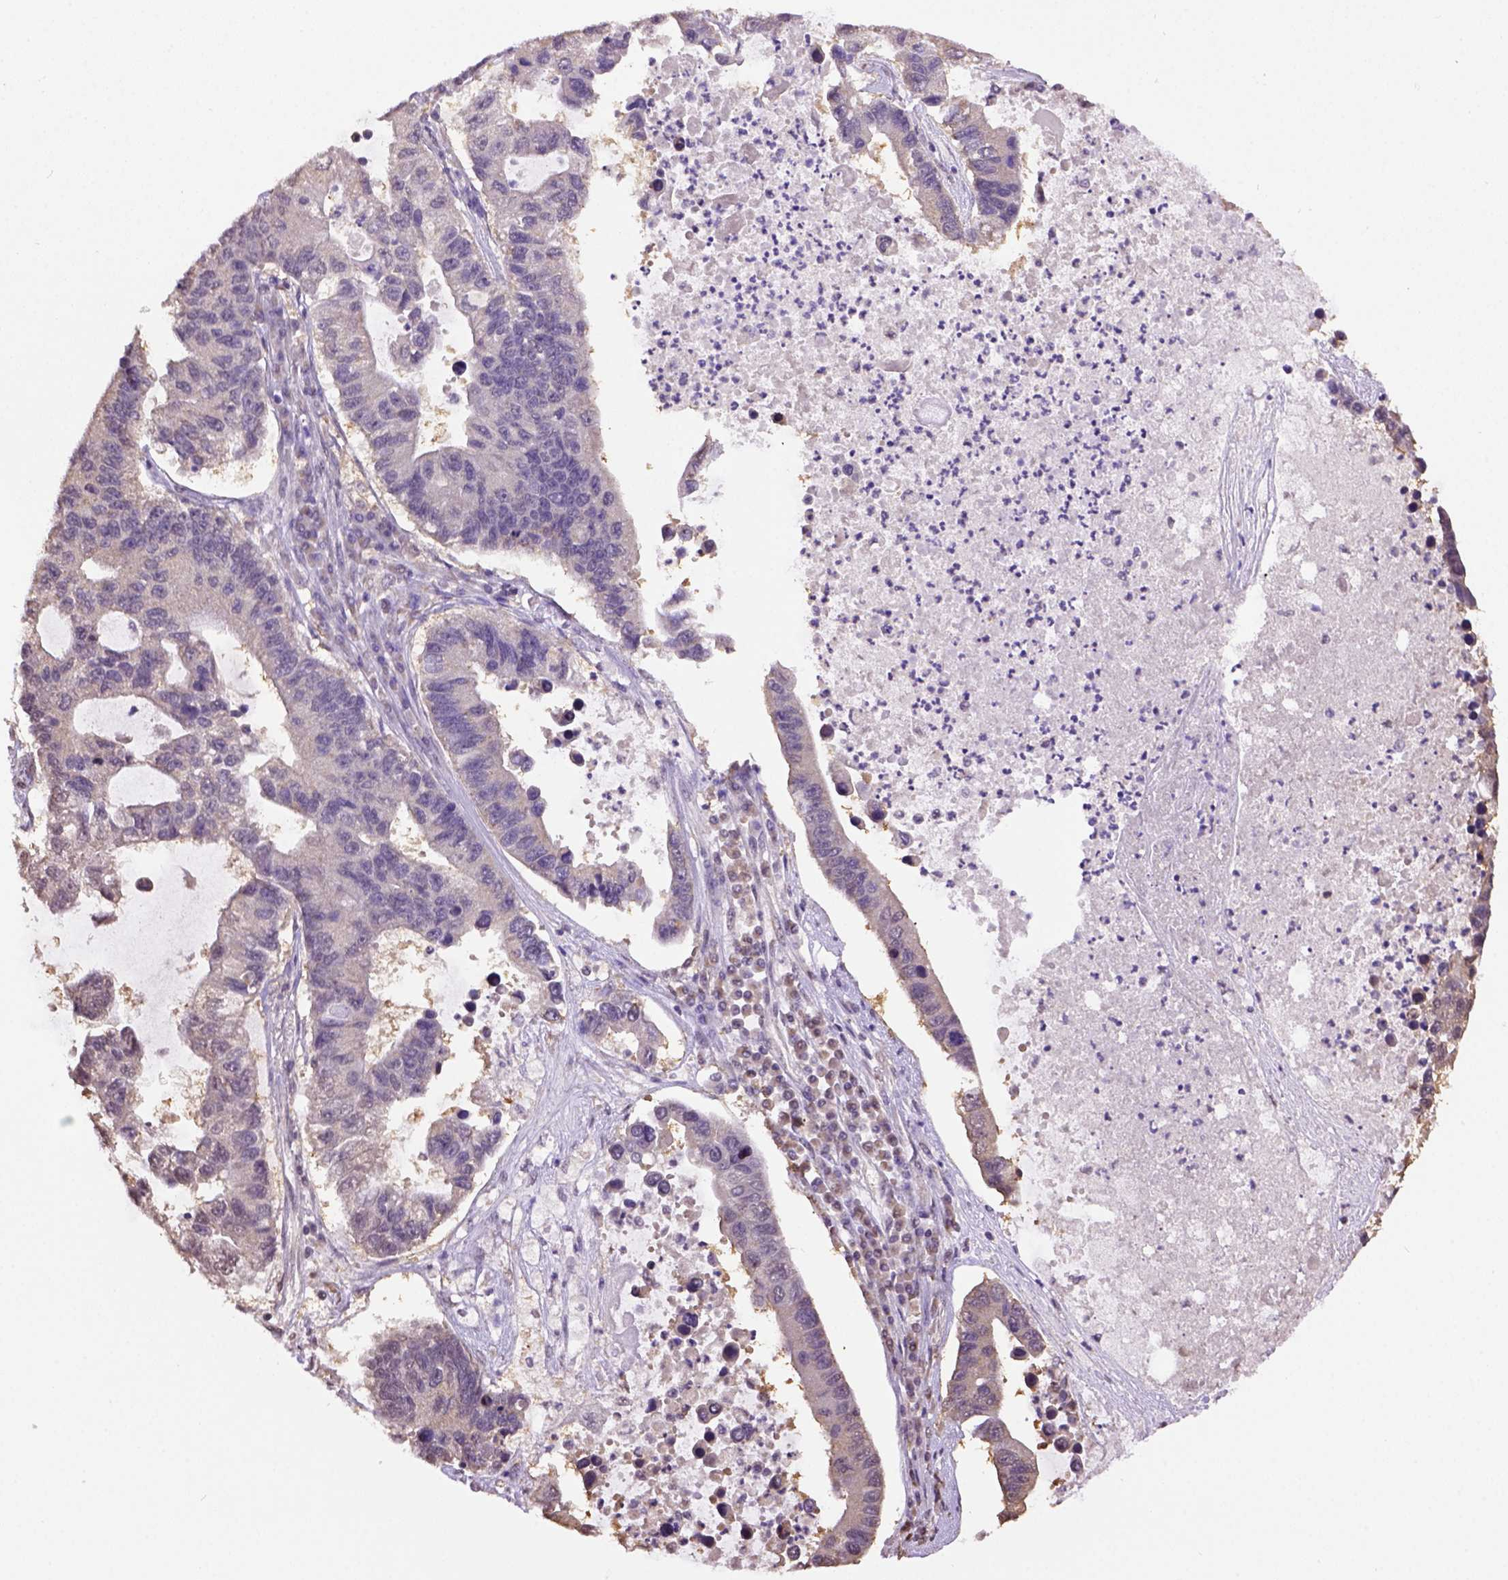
{"staining": {"intensity": "weak", "quantity": "<25%", "location": "cytoplasmic/membranous"}, "tissue": "lung cancer", "cell_type": "Tumor cells", "image_type": "cancer", "snomed": [{"axis": "morphology", "description": "Adenocarcinoma, NOS"}, {"axis": "topography", "description": "Bronchus"}, {"axis": "topography", "description": "Lung"}], "caption": "This is a micrograph of IHC staining of lung adenocarcinoma, which shows no staining in tumor cells. (DAB (3,3'-diaminobenzidine) immunohistochemistry visualized using brightfield microscopy, high magnification).", "gene": "WDR17", "patient": {"sex": "female", "age": 51}}